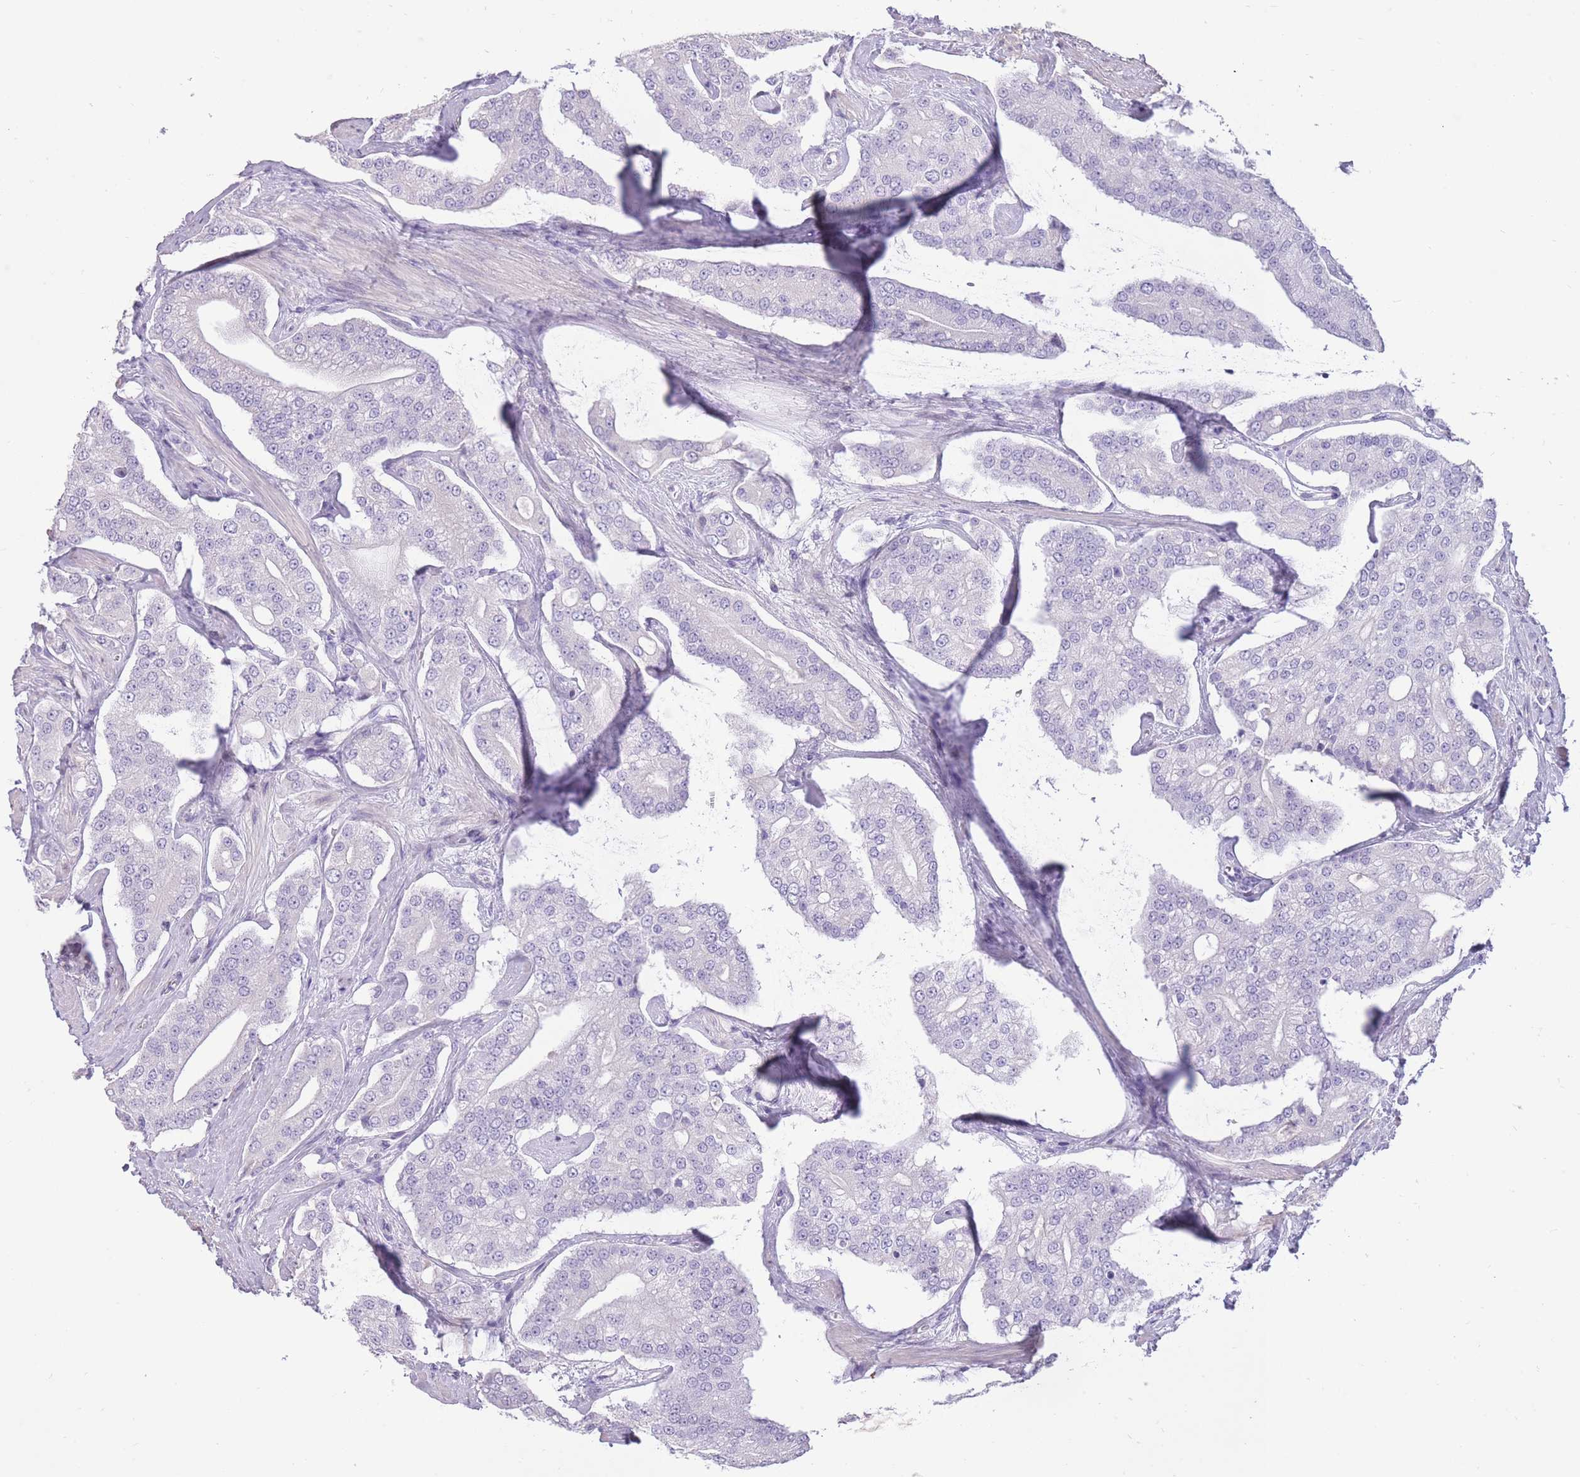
{"staining": {"intensity": "negative", "quantity": "none", "location": "none"}, "tissue": "prostate cancer", "cell_type": "Tumor cells", "image_type": "cancer", "snomed": [{"axis": "morphology", "description": "Adenocarcinoma, High grade"}, {"axis": "topography", "description": "Prostate"}], "caption": "Immunohistochemical staining of human adenocarcinoma (high-grade) (prostate) exhibits no significant positivity in tumor cells. The staining is performed using DAB brown chromogen with nuclei counter-stained in using hematoxylin.", "gene": "WDR70", "patient": {"sex": "male", "age": 71}}